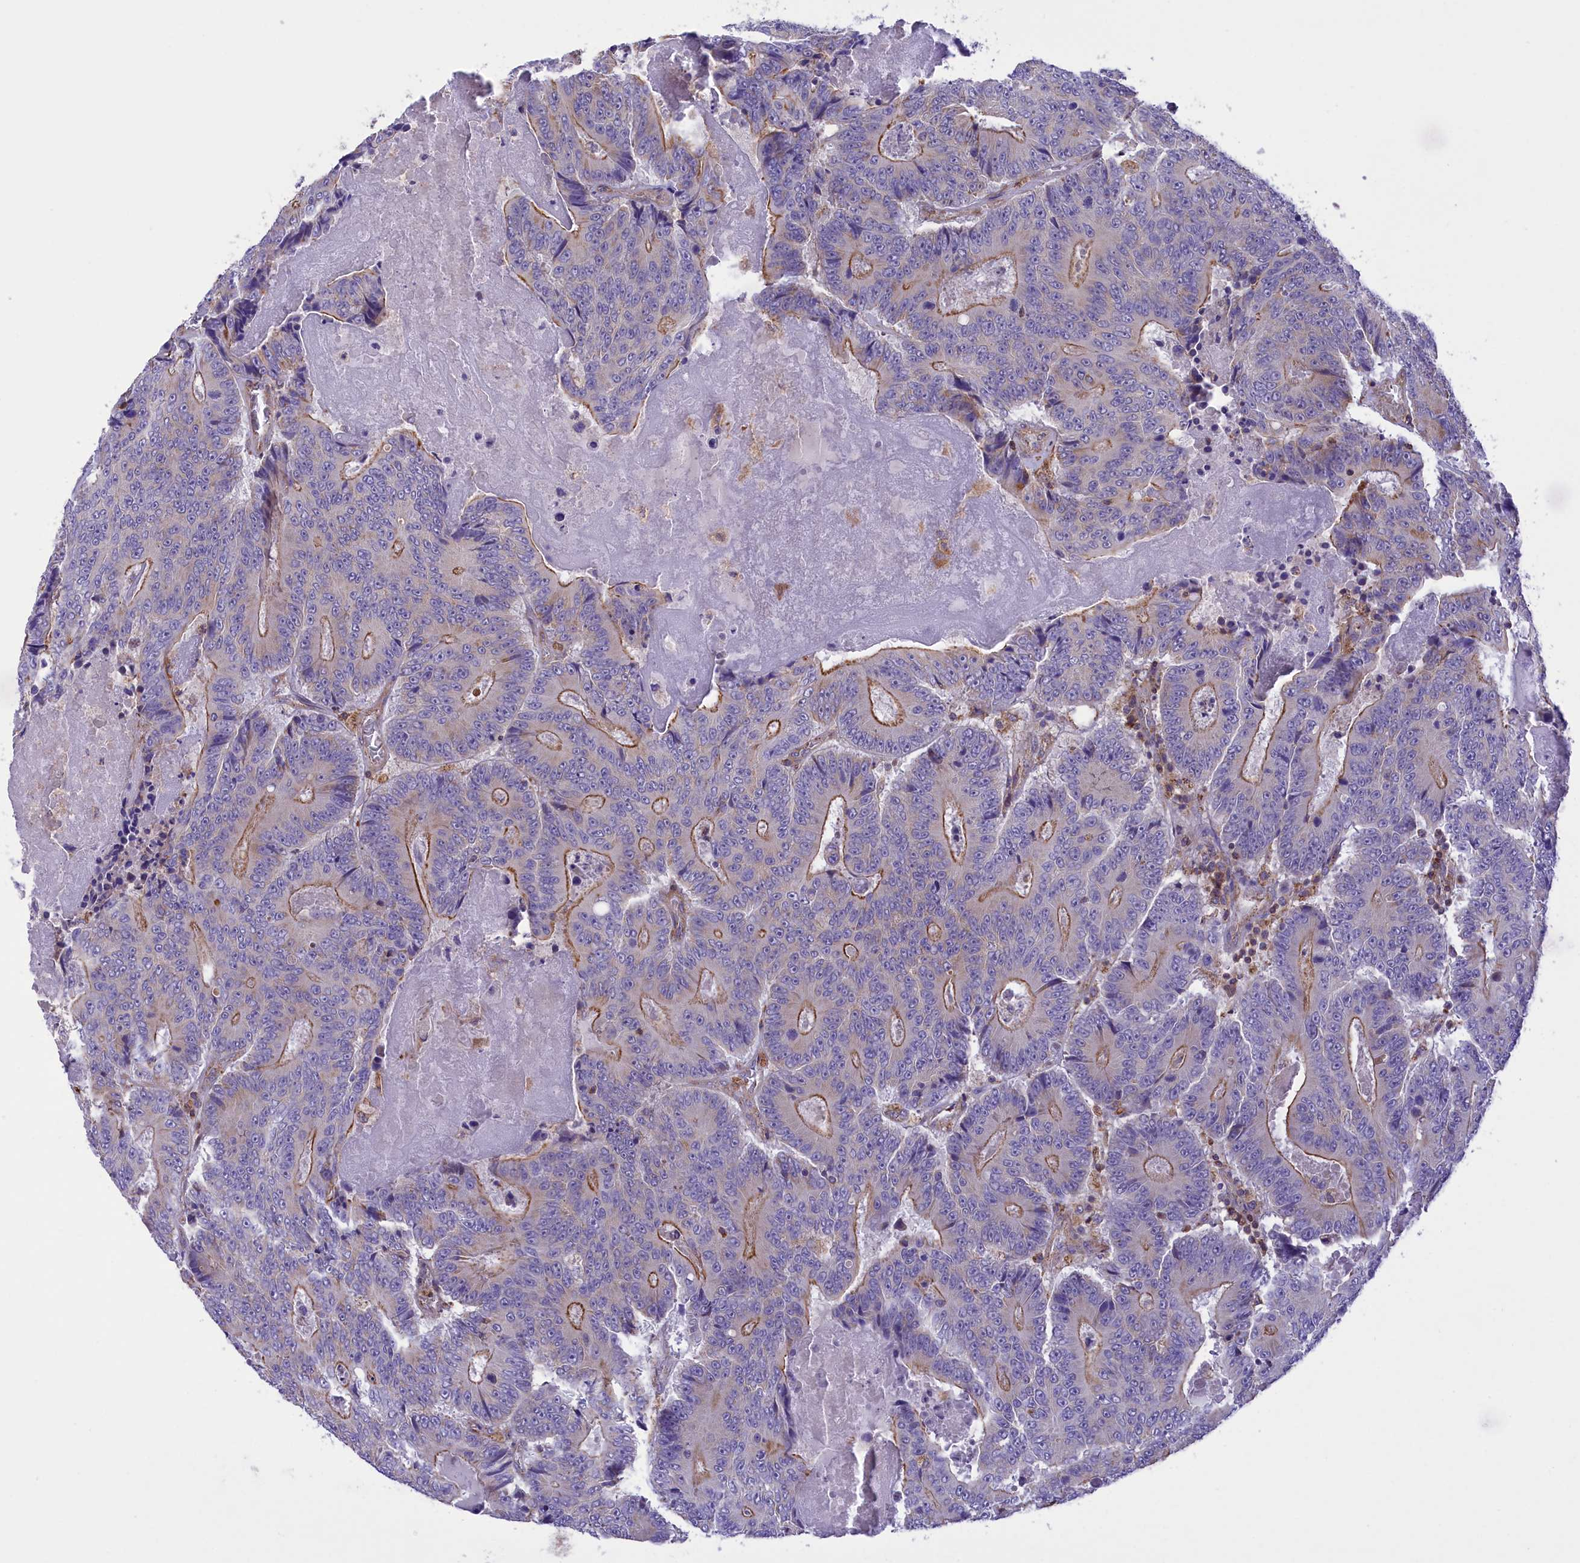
{"staining": {"intensity": "moderate", "quantity": "25%-75%", "location": "cytoplasmic/membranous"}, "tissue": "colorectal cancer", "cell_type": "Tumor cells", "image_type": "cancer", "snomed": [{"axis": "morphology", "description": "Adenocarcinoma, NOS"}, {"axis": "topography", "description": "Colon"}], "caption": "Tumor cells reveal moderate cytoplasmic/membranous positivity in about 25%-75% of cells in adenocarcinoma (colorectal).", "gene": "CORO7-PAM16", "patient": {"sex": "male", "age": 83}}